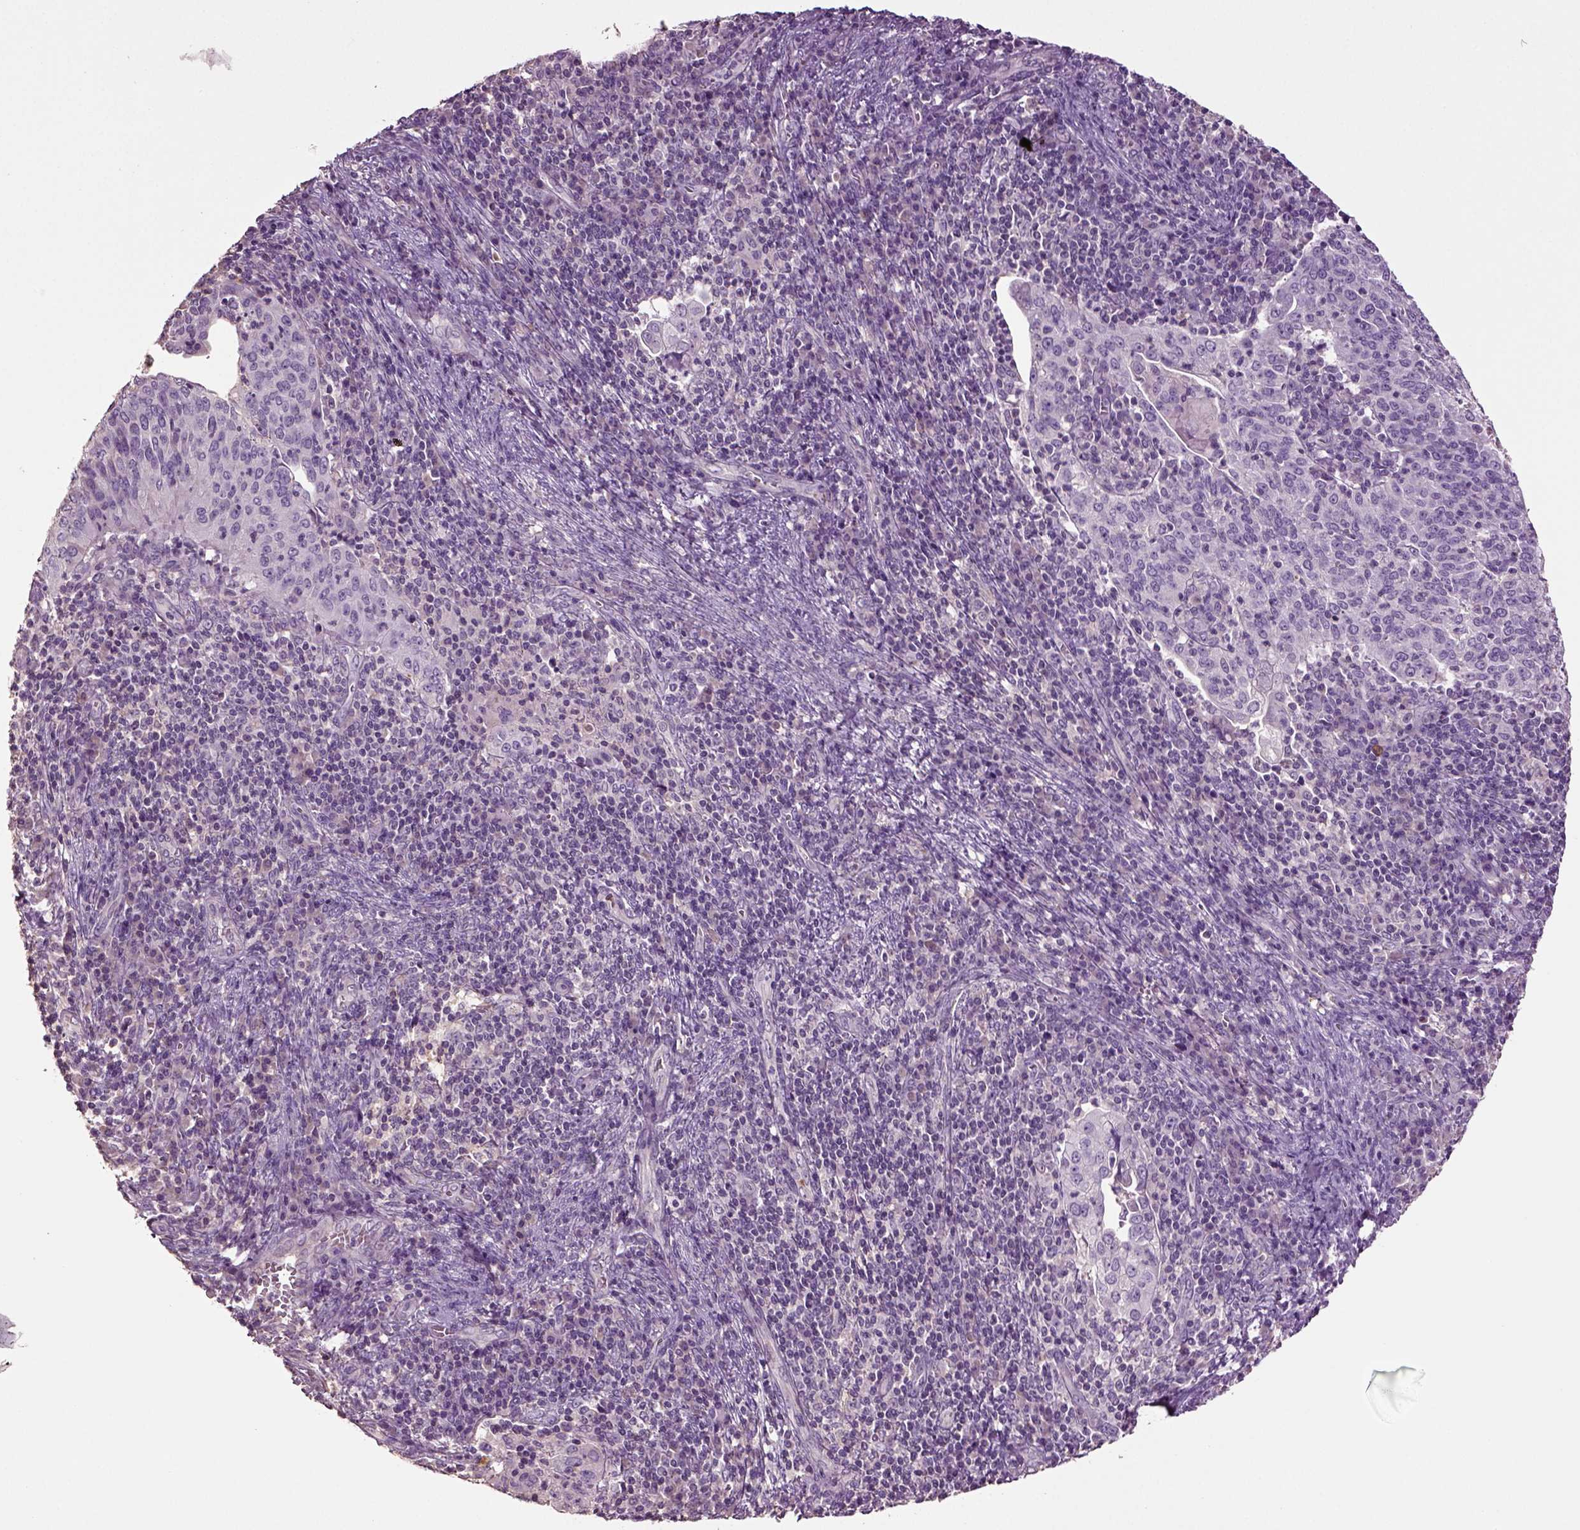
{"staining": {"intensity": "negative", "quantity": "none", "location": "none"}, "tissue": "cervical cancer", "cell_type": "Tumor cells", "image_type": "cancer", "snomed": [{"axis": "morphology", "description": "Squamous cell carcinoma, NOS"}, {"axis": "topography", "description": "Cervix"}], "caption": "Tumor cells show no significant protein expression in cervical cancer (squamous cell carcinoma). Nuclei are stained in blue.", "gene": "DEFB118", "patient": {"sex": "female", "age": 39}}